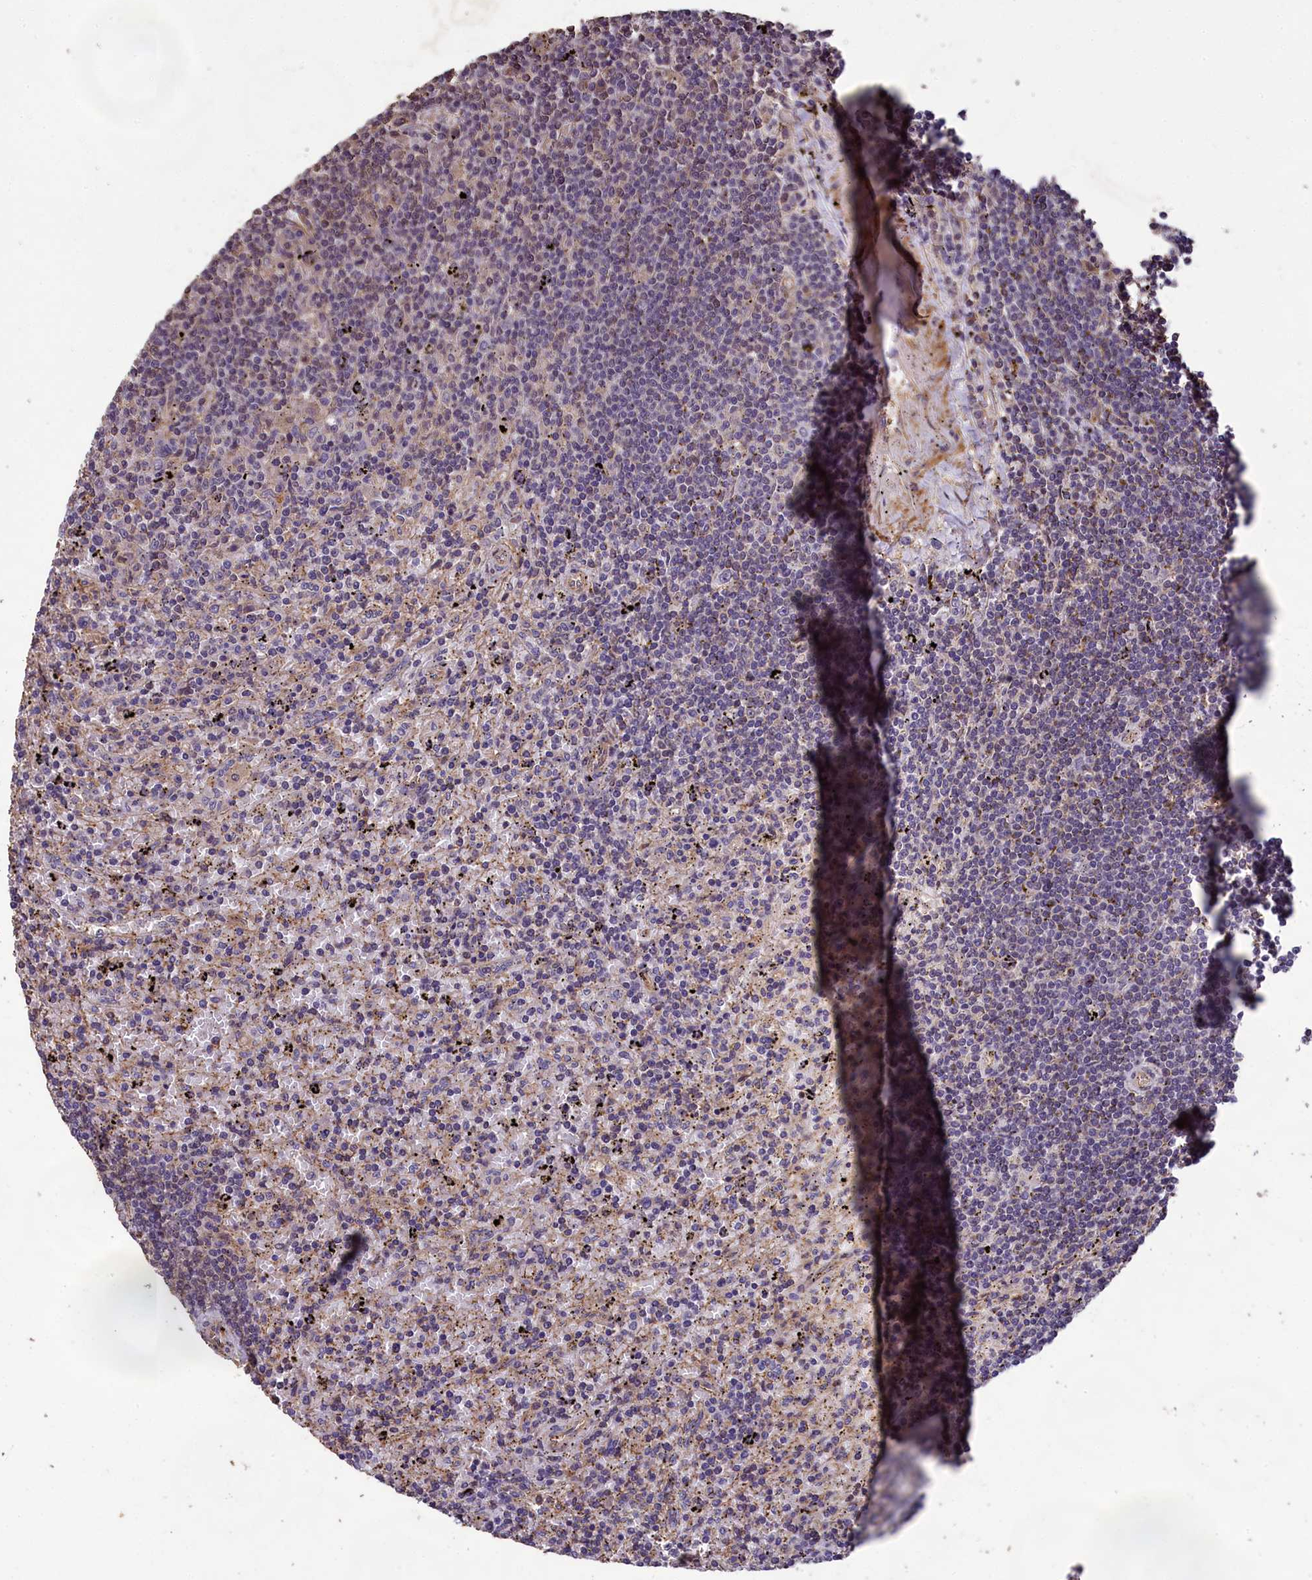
{"staining": {"intensity": "negative", "quantity": "none", "location": "none"}, "tissue": "lymphoma", "cell_type": "Tumor cells", "image_type": "cancer", "snomed": [{"axis": "morphology", "description": "Malignant lymphoma, non-Hodgkin's type, Low grade"}, {"axis": "topography", "description": "Spleen"}], "caption": "Human malignant lymphoma, non-Hodgkin's type (low-grade) stained for a protein using immunohistochemistry reveals no expression in tumor cells.", "gene": "CHD9", "patient": {"sex": "male", "age": 76}}